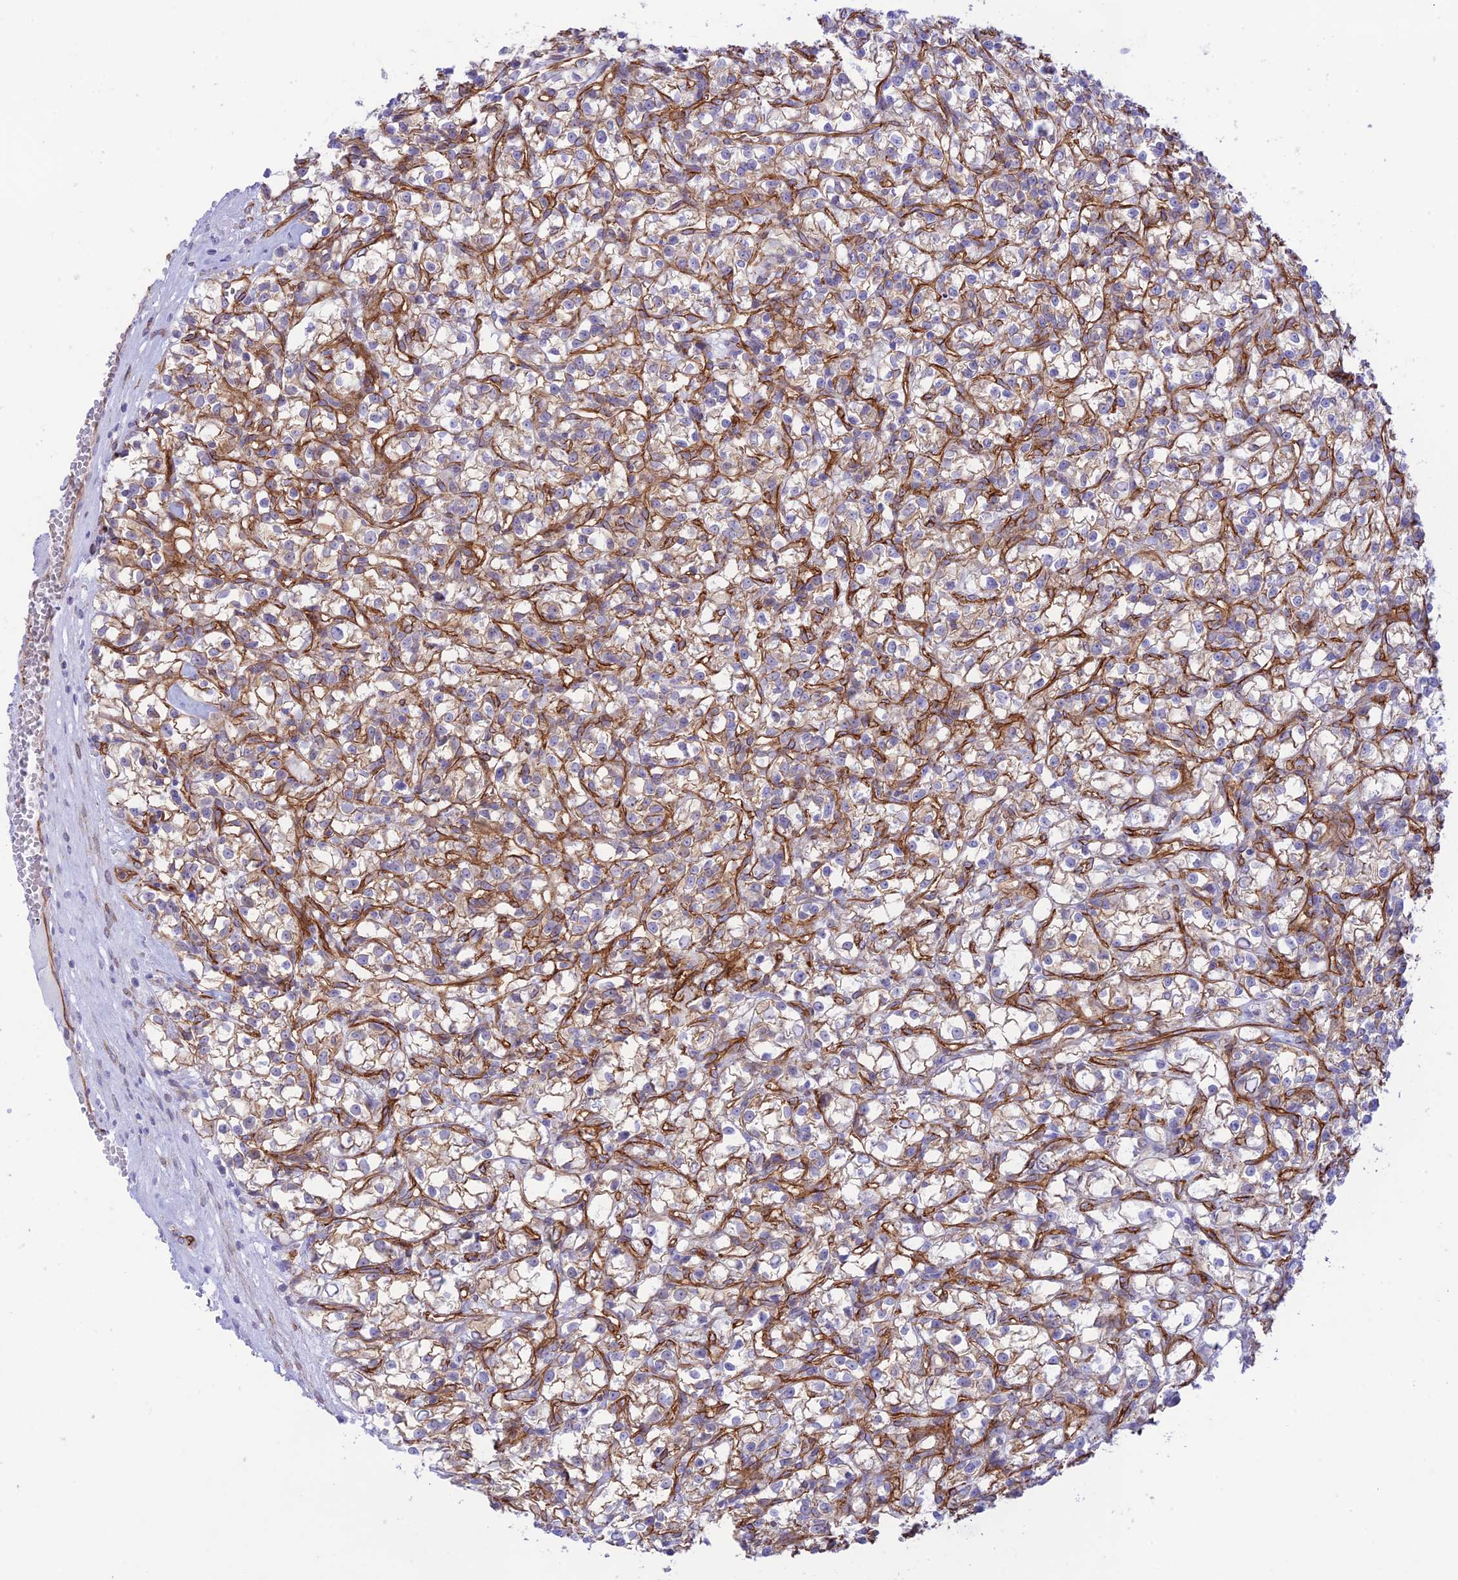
{"staining": {"intensity": "moderate", "quantity": "<25%", "location": "cytoplasmic/membranous"}, "tissue": "renal cancer", "cell_type": "Tumor cells", "image_type": "cancer", "snomed": [{"axis": "morphology", "description": "Adenocarcinoma, NOS"}, {"axis": "topography", "description": "Kidney"}], "caption": "Renal cancer (adenocarcinoma) stained for a protein shows moderate cytoplasmic/membranous positivity in tumor cells. The protein is stained brown, and the nuclei are stained in blue (DAB (3,3'-diaminobenzidine) IHC with brightfield microscopy, high magnification).", "gene": "YPEL5", "patient": {"sex": "female", "age": 59}}